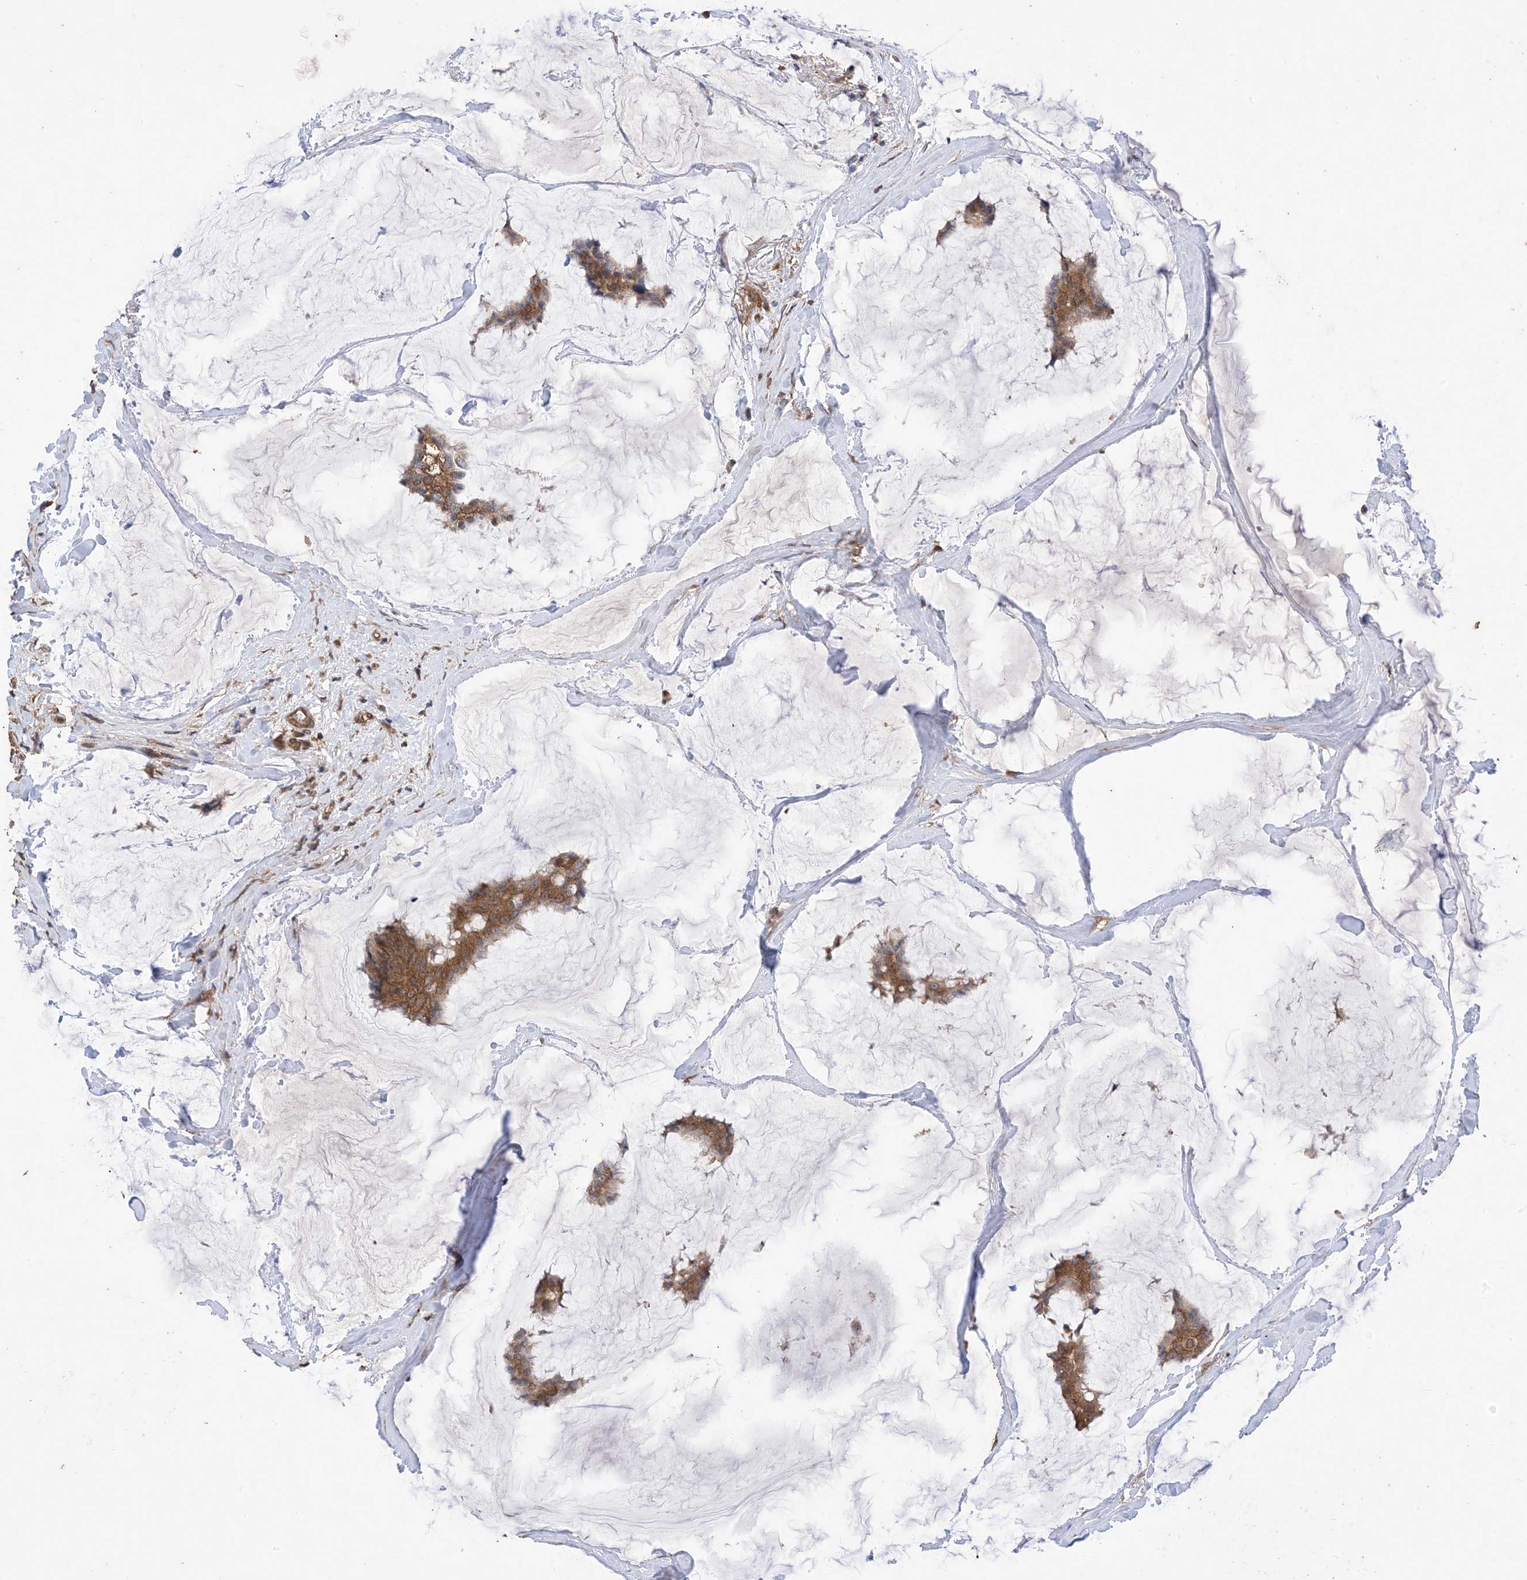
{"staining": {"intensity": "moderate", "quantity": ">75%", "location": "cytoplasmic/membranous"}, "tissue": "breast cancer", "cell_type": "Tumor cells", "image_type": "cancer", "snomed": [{"axis": "morphology", "description": "Duct carcinoma"}, {"axis": "topography", "description": "Breast"}], "caption": "Tumor cells reveal medium levels of moderate cytoplasmic/membranous staining in approximately >75% of cells in breast cancer.", "gene": "ZKSCAN5", "patient": {"sex": "female", "age": 93}}